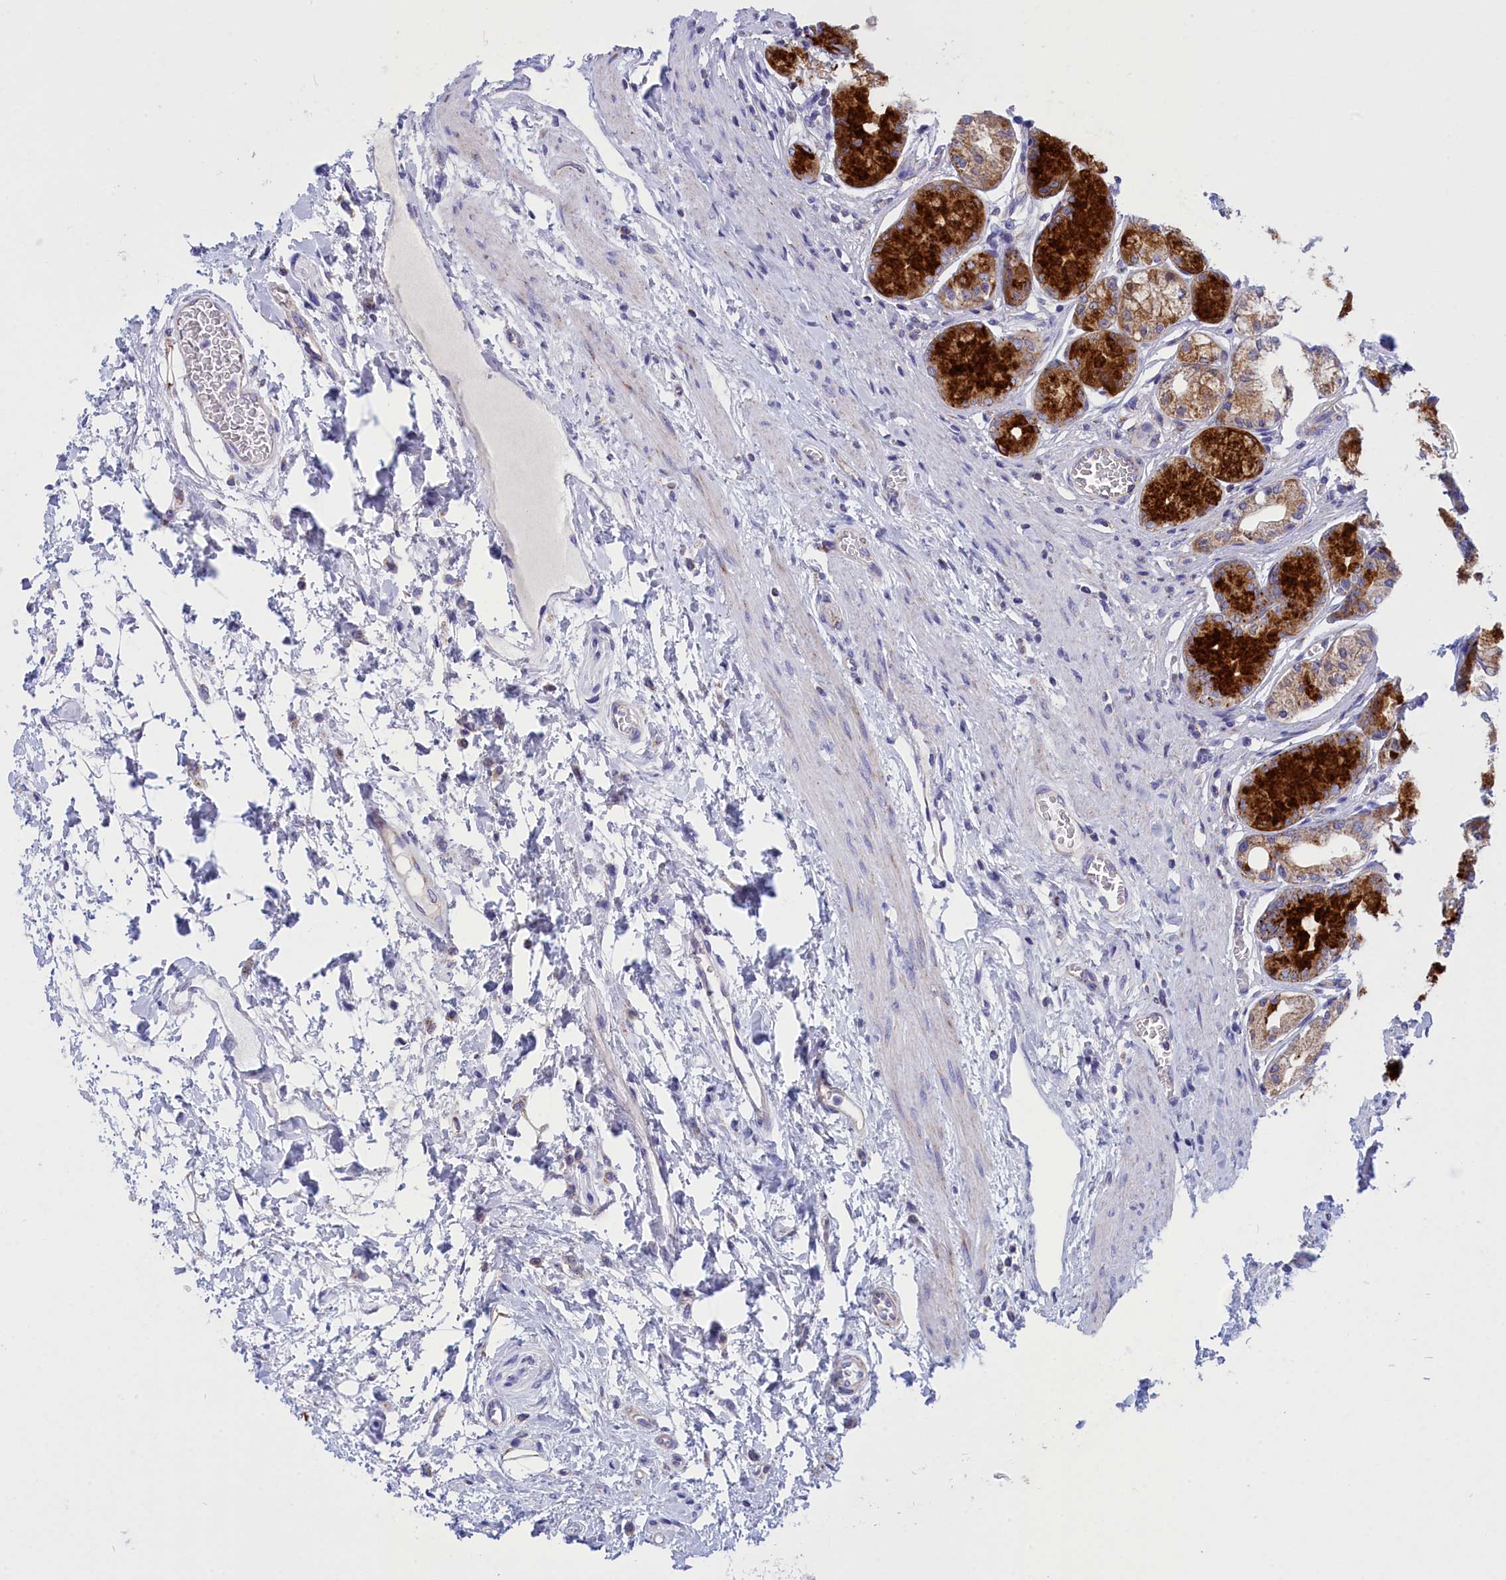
{"staining": {"intensity": "strong", "quantity": "25%-75%", "location": "cytoplasmic/membranous,nuclear"}, "tissue": "stomach", "cell_type": "Glandular cells", "image_type": "normal", "snomed": [{"axis": "morphology", "description": "Normal tissue, NOS"}, {"axis": "morphology", "description": "Adenocarcinoma, NOS"}, {"axis": "morphology", "description": "Adenocarcinoma, High grade"}, {"axis": "topography", "description": "Stomach, upper"}, {"axis": "topography", "description": "Stomach"}], "caption": "A high-resolution micrograph shows immunohistochemistry (IHC) staining of normal stomach, which demonstrates strong cytoplasmic/membranous,nuclear positivity in about 25%-75% of glandular cells.", "gene": "CCRL2", "patient": {"sex": "female", "age": 65}}